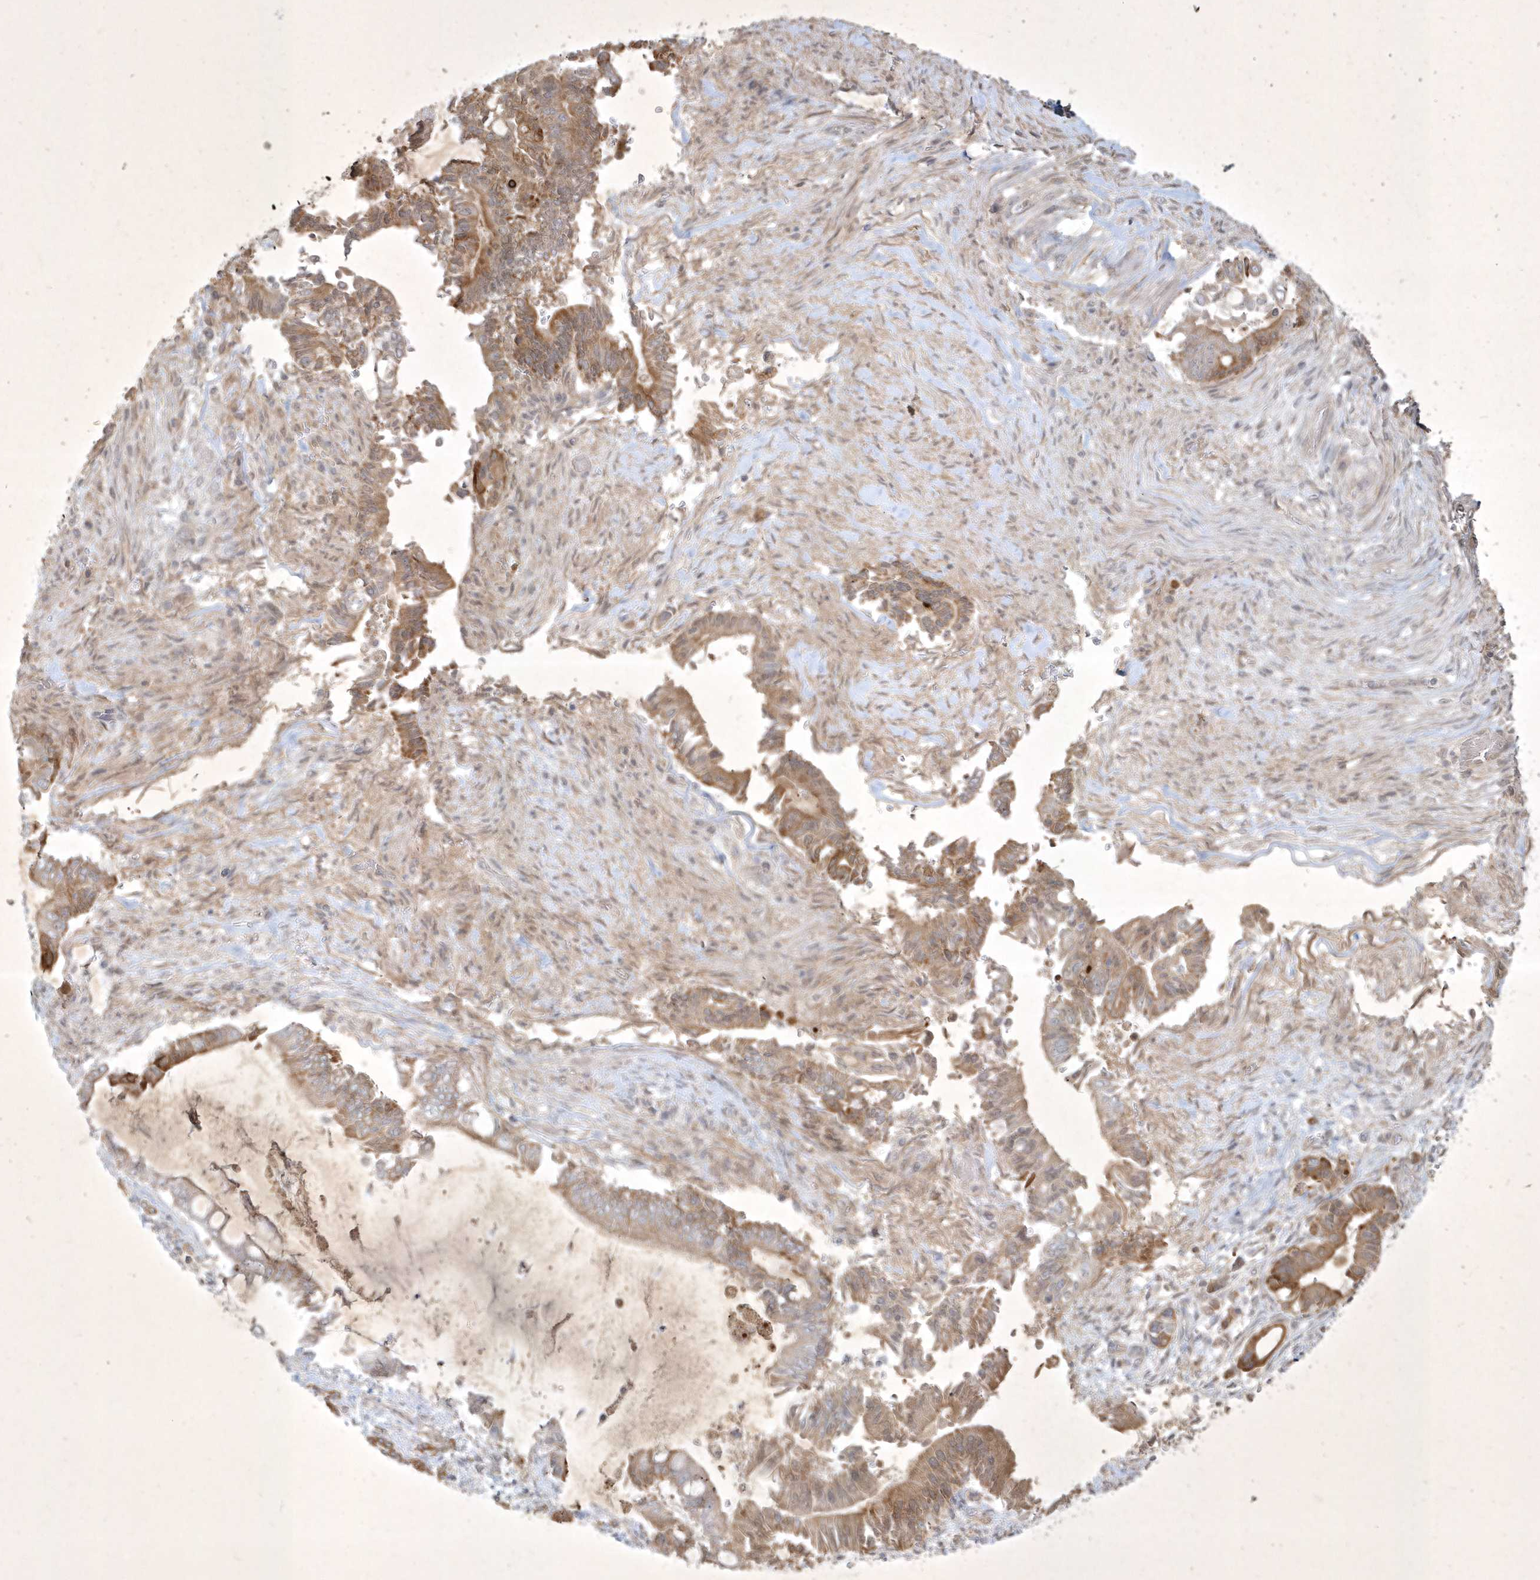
{"staining": {"intensity": "moderate", "quantity": "25%-75%", "location": "cytoplasmic/membranous"}, "tissue": "pancreatic cancer", "cell_type": "Tumor cells", "image_type": "cancer", "snomed": [{"axis": "morphology", "description": "Adenocarcinoma, NOS"}, {"axis": "topography", "description": "Pancreas"}], "caption": "Immunohistochemistry (IHC) staining of pancreatic adenocarcinoma, which demonstrates medium levels of moderate cytoplasmic/membranous expression in approximately 25%-75% of tumor cells indicating moderate cytoplasmic/membranous protein expression. The staining was performed using DAB (brown) for protein detection and nuclei were counterstained in hematoxylin (blue).", "gene": "BOD1", "patient": {"sex": "male", "age": 68}}